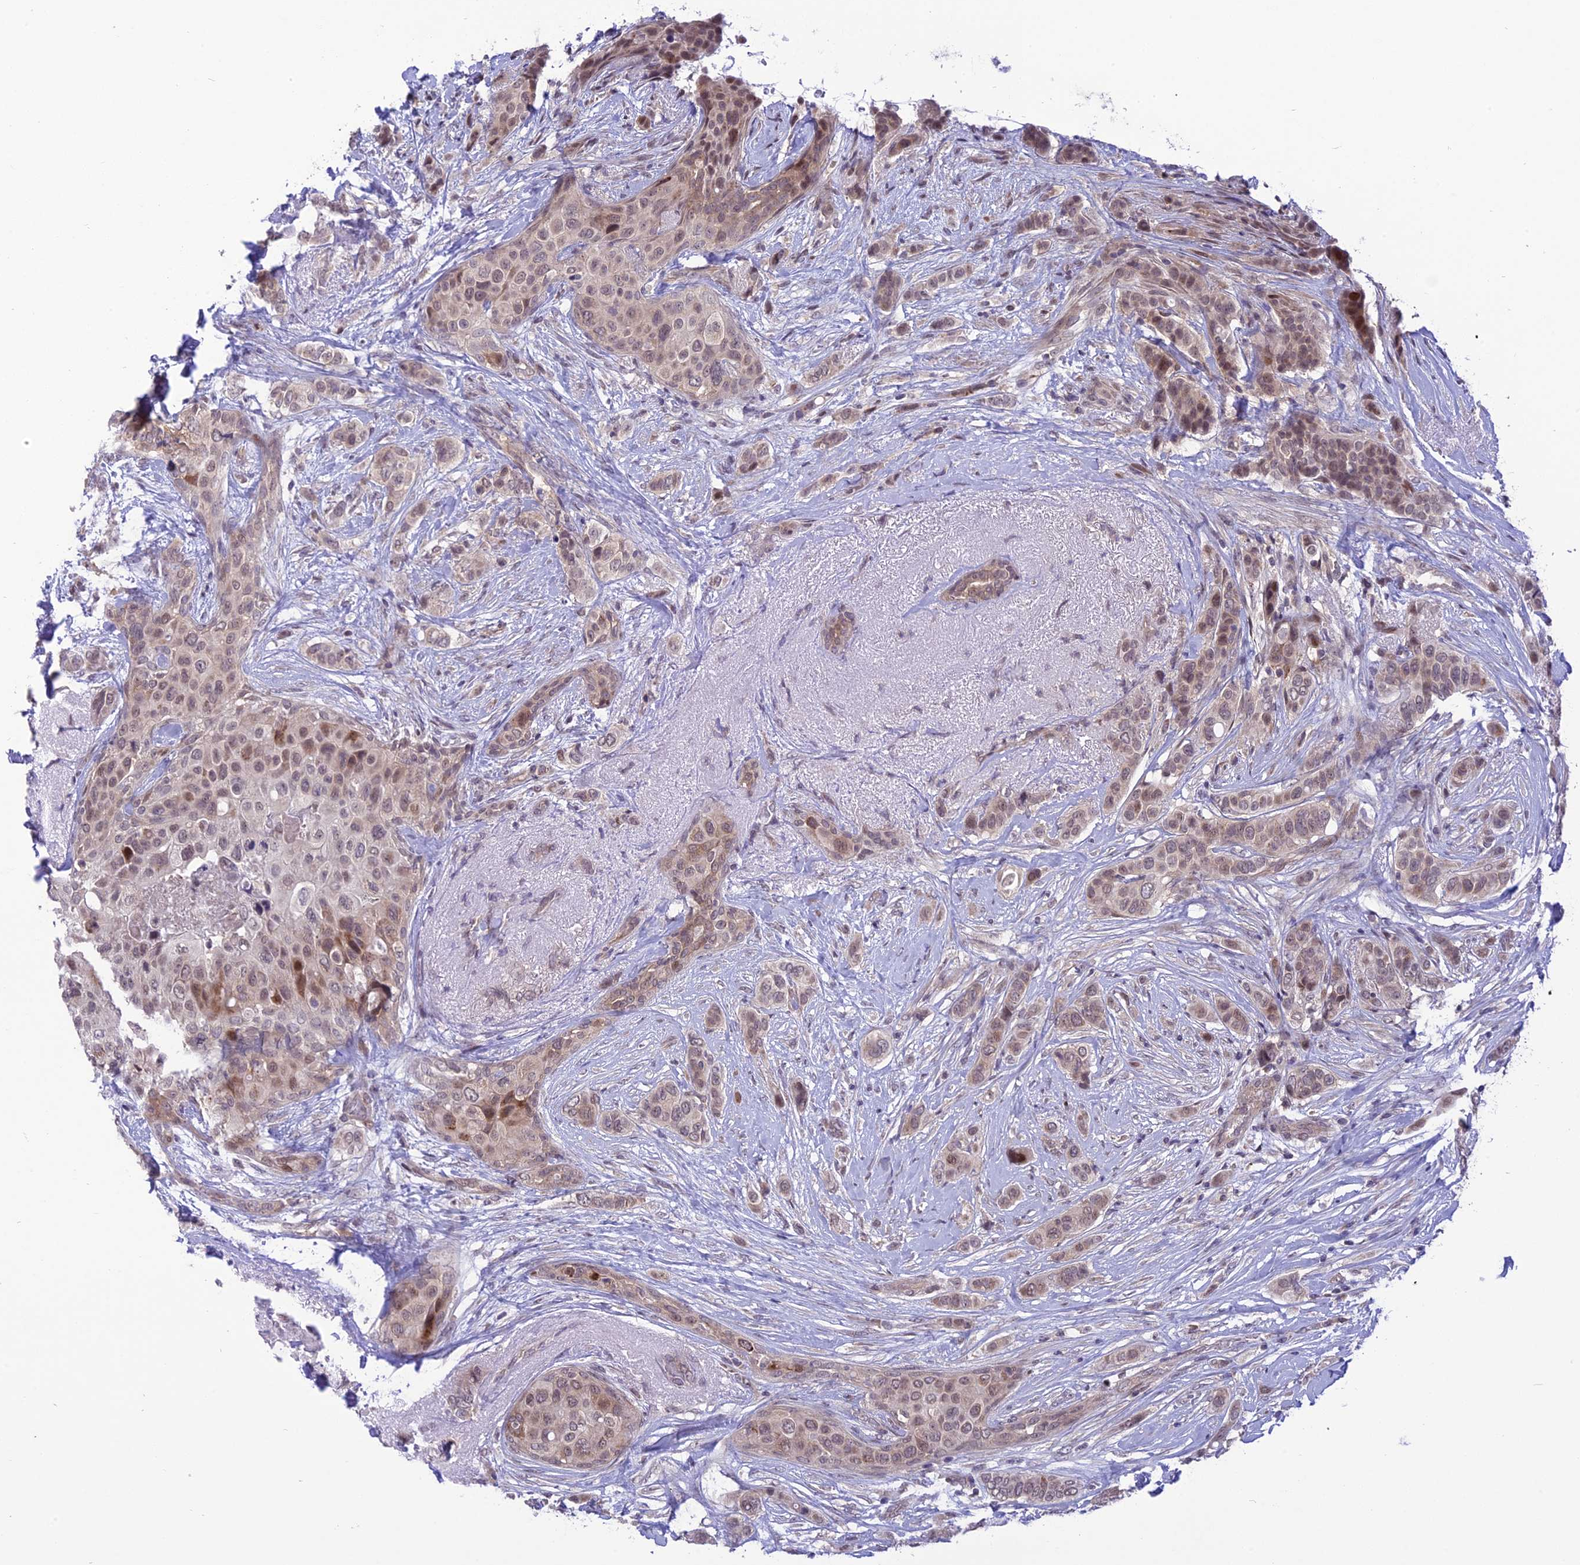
{"staining": {"intensity": "weak", "quantity": "25%-75%", "location": "nuclear"}, "tissue": "breast cancer", "cell_type": "Tumor cells", "image_type": "cancer", "snomed": [{"axis": "morphology", "description": "Lobular carcinoma"}, {"axis": "topography", "description": "Breast"}], "caption": "An IHC histopathology image of tumor tissue is shown. Protein staining in brown labels weak nuclear positivity in lobular carcinoma (breast) within tumor cells. Using DAB (3,3'-diaminobenzidine) (brown) and hematoxylin (blue) stains, captured at high magnification using brightfield microscopy.", "gene": "ZNF837", "patient": {"sex": "female", "age": 51}}